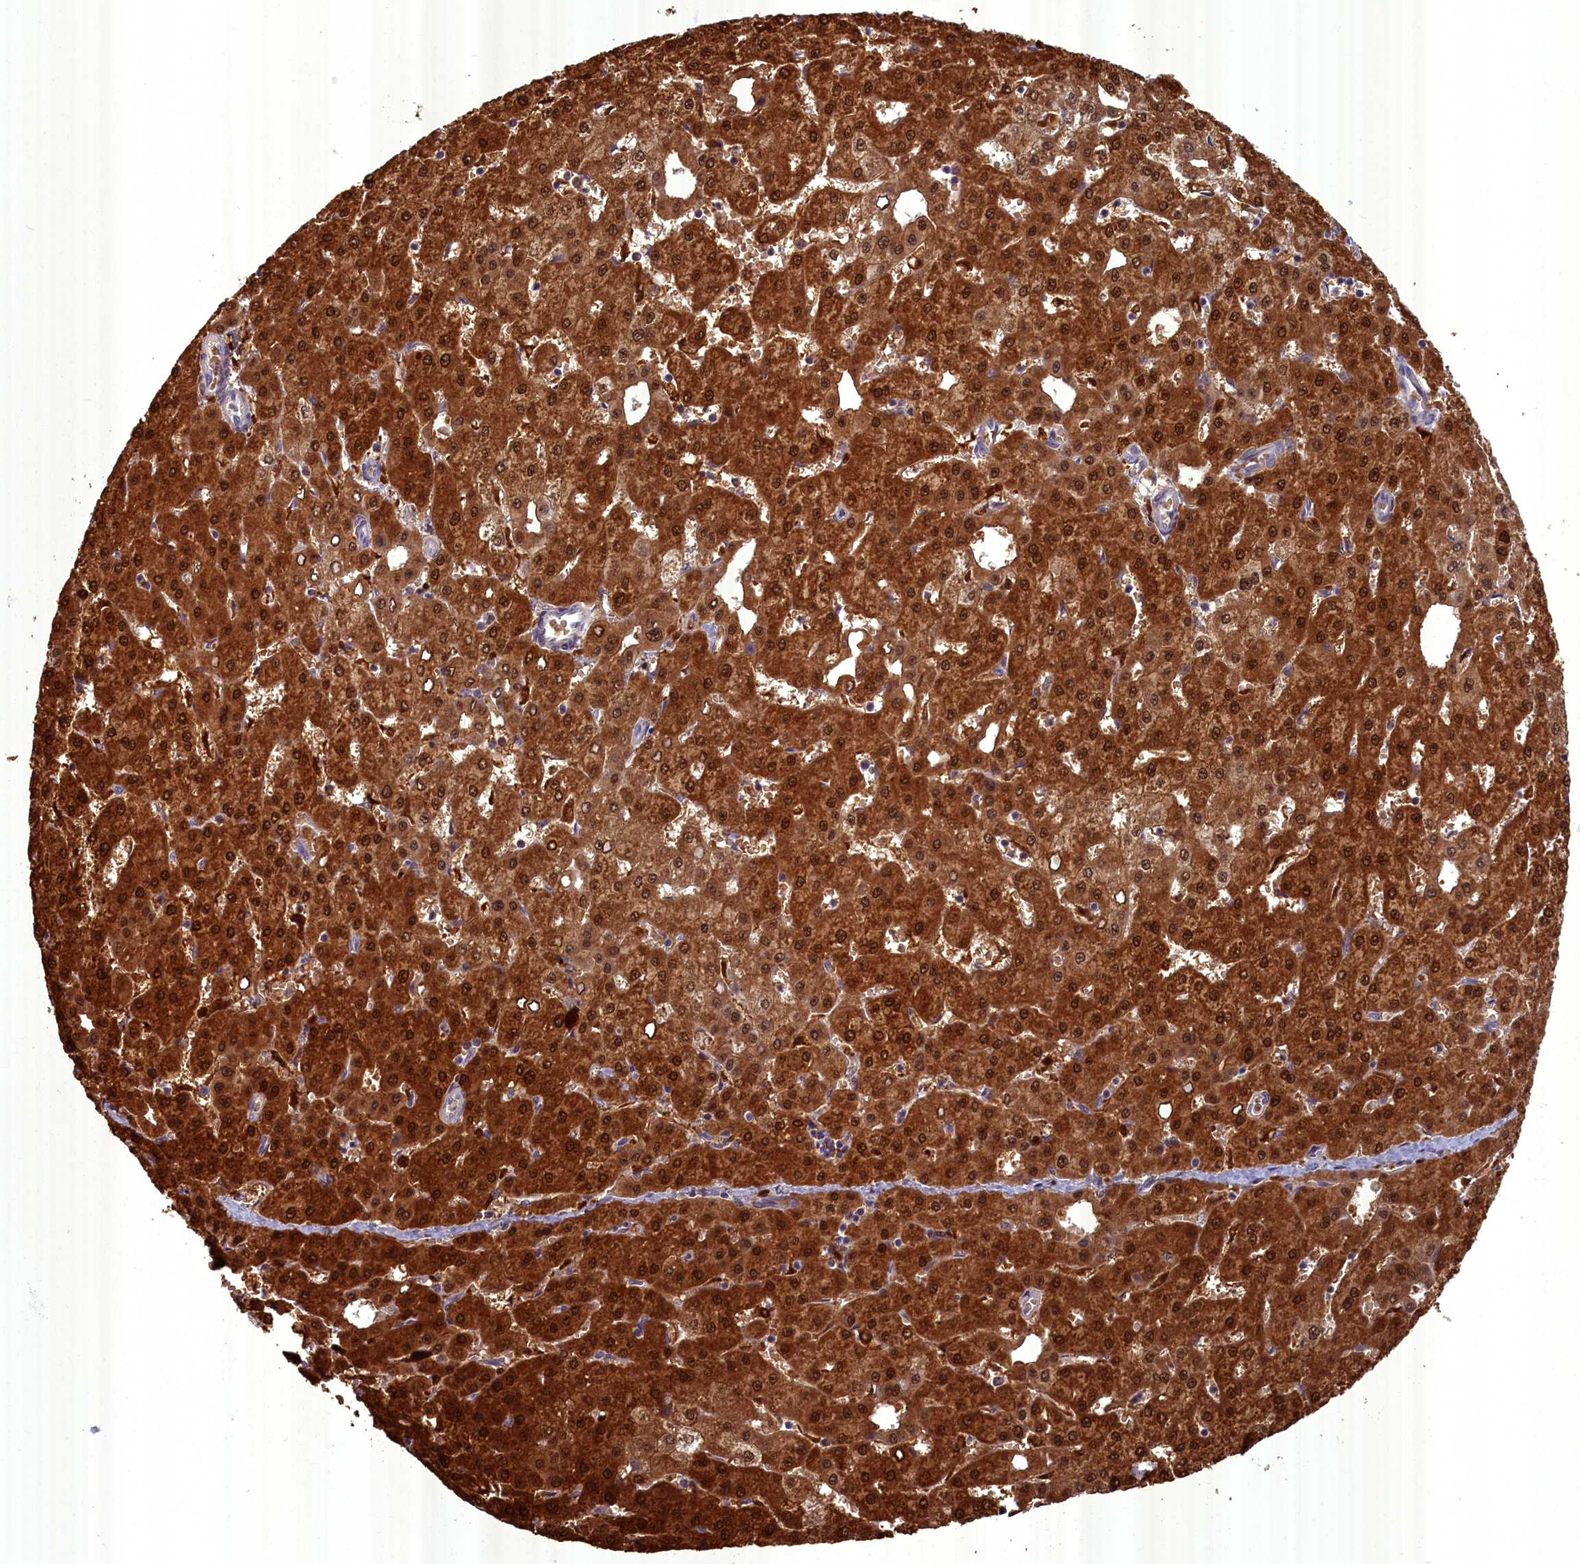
{"staining": {"intensity": "strong", "quantity": ">75%", "location": "cytoplasmic/membranous,nuclear"}, "tissue": "liver cancer", "cell_type": "Tumor cells", "image_type": "cancer", "snomed": [{"axis": "morphology", "description": "Carcinoma, Hepatocellular, NOS"}, {"axis": "topography", "description": "Liver"}], "caption": "Hepatocellular carcinoma (liver) tissue exhibits strong cytoplasmic/membranous and nuclear staining in approximately >75% of tumor cells, visualized by immunohistochemistry.", "gene": "BLVRB", "patient": {"sex": "male", "age": 47}}